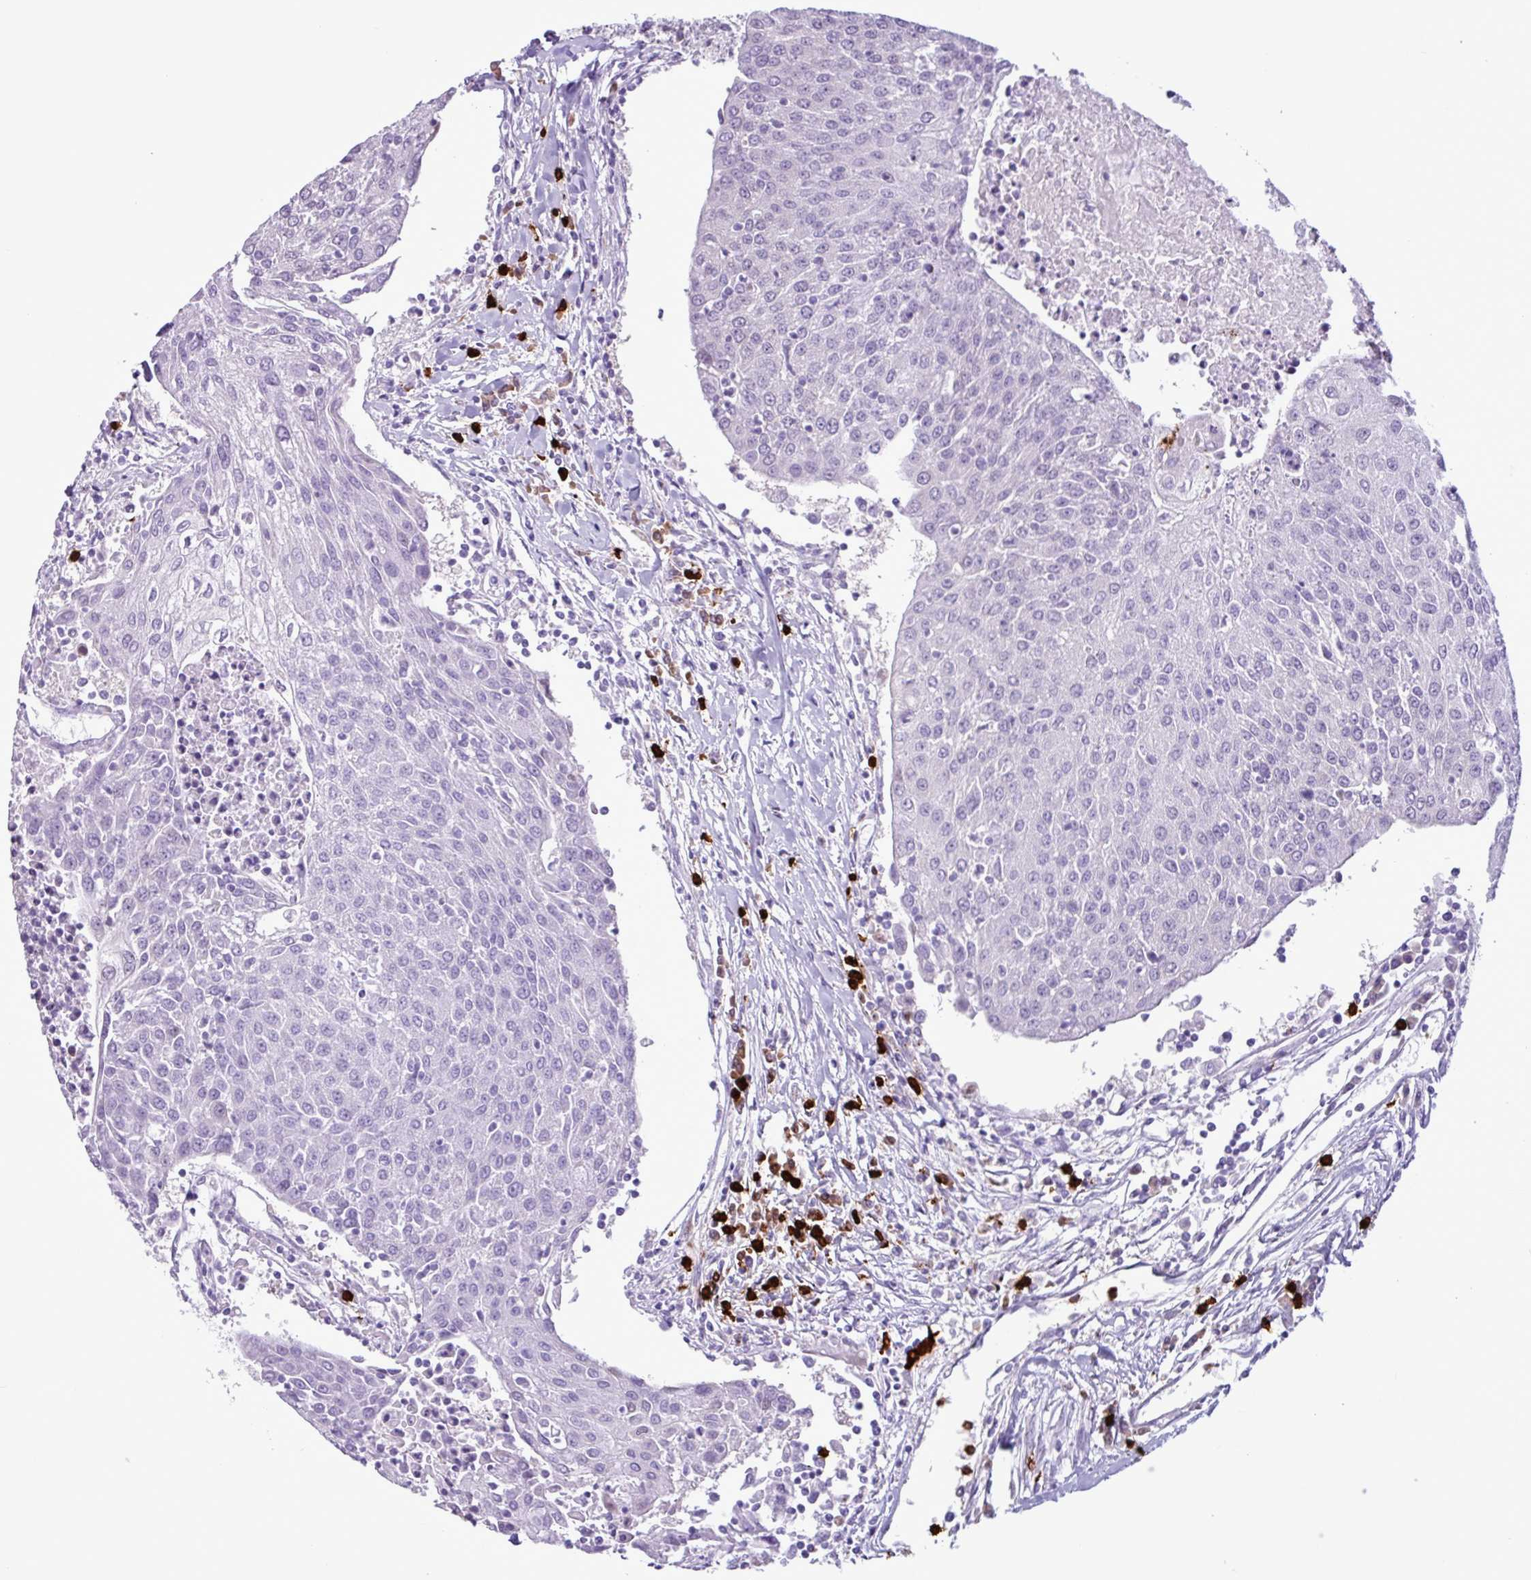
{"staining": {"intensity": "negative", "quantity": "none", "location": "none"}, "tissue": "urothelial cancer", "cell_type": "Tumor cells", "image_type": "cancer", "snomed": [{"axis": "morphology", "description": "Urothelial carcinoma, High grade"}, {"axis": "topography", "description": "Urinary bladder"}], "caption": "Photomicrograph shows no protein expression in tumor cells of urothelial cancer tissue. (DAB IHC, high magnification).", "gene": "TMEM178A", "patient": {"sex": "female", "age": 85}}